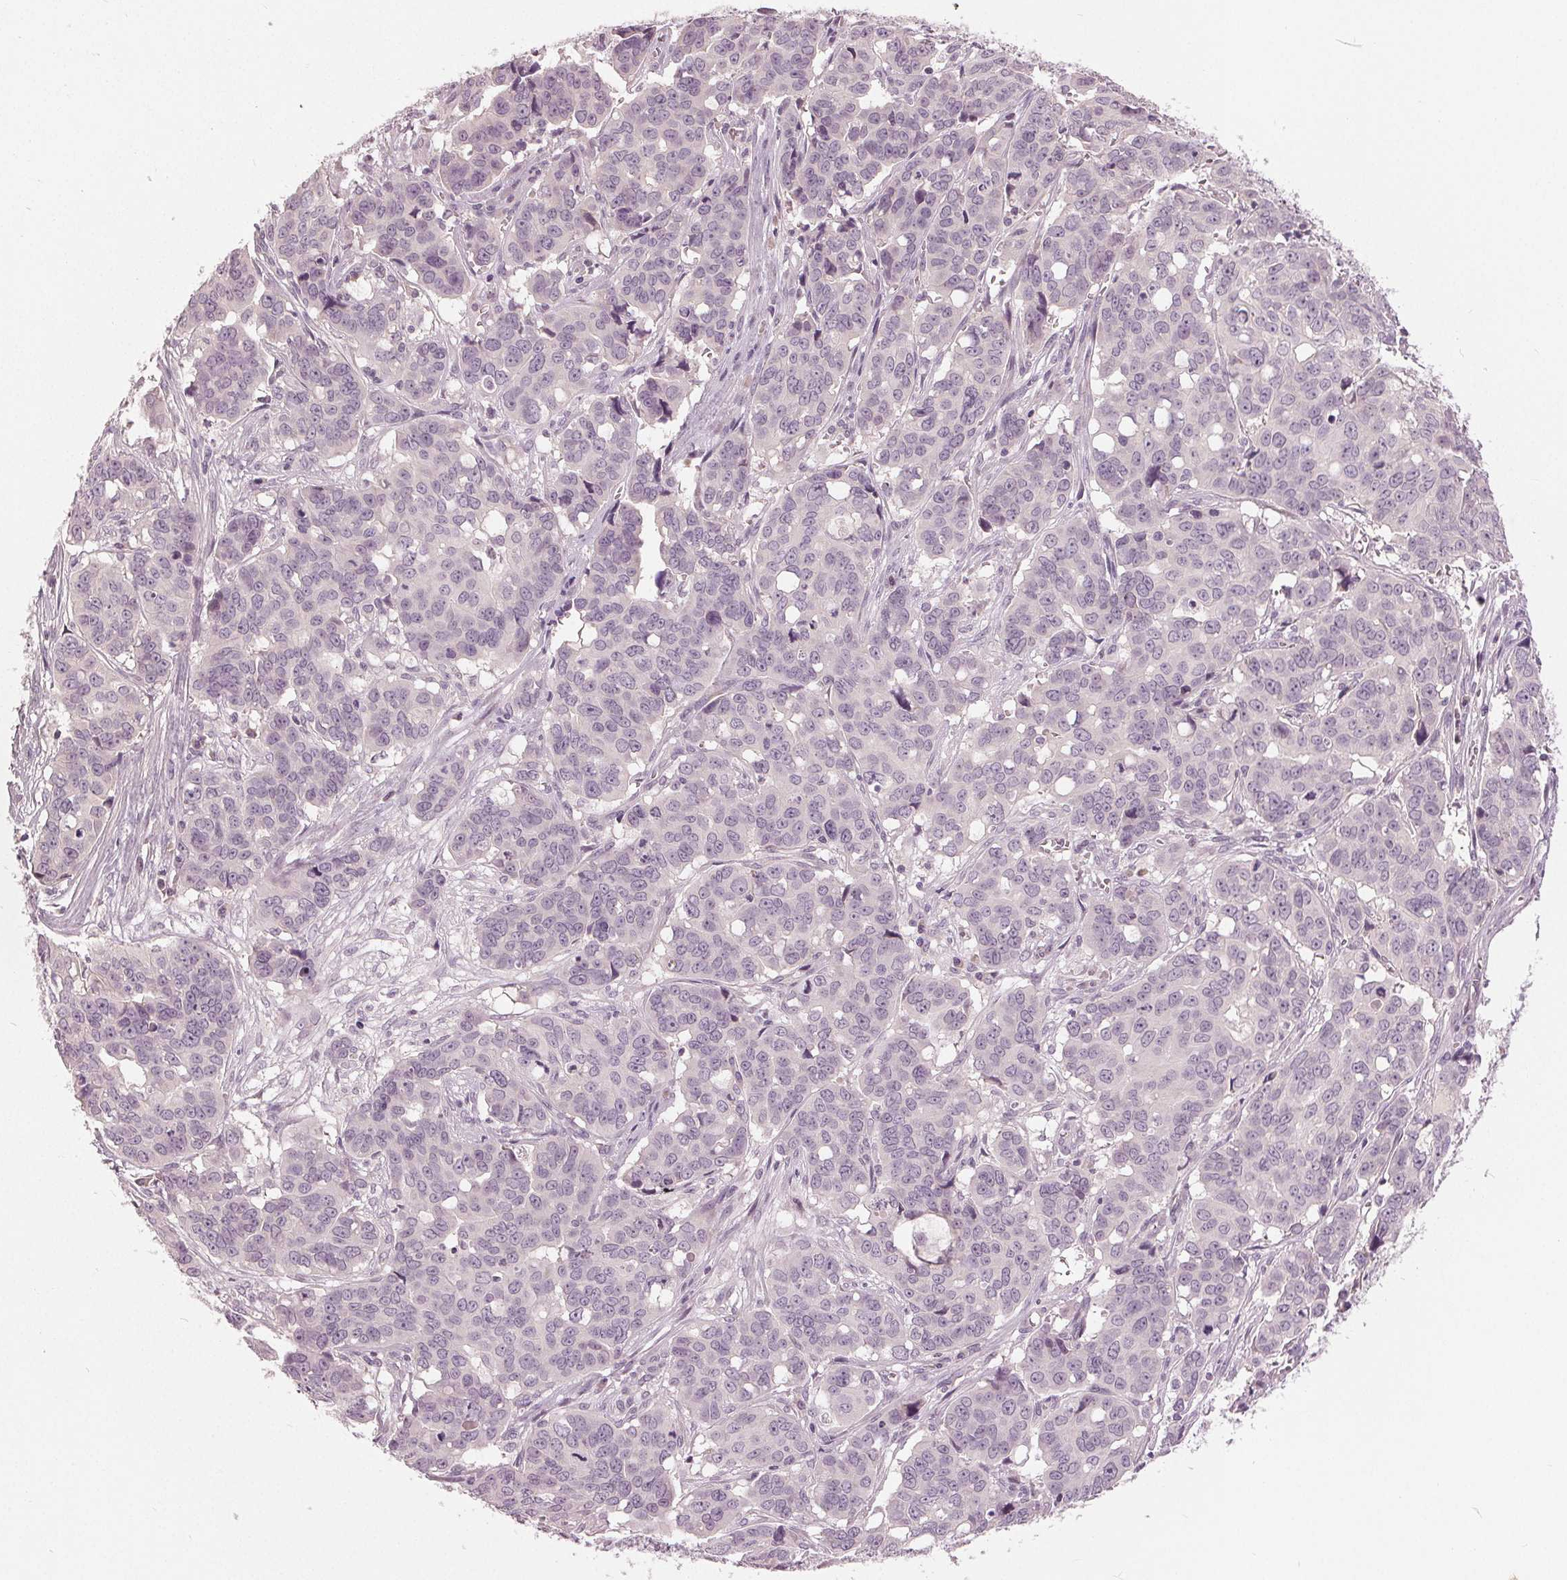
{"staining": {"intensity": "negative", "quantity": "none", "location": "none"}, "tissue": "ovarian cancer", "cell_type": "Tumor cells", "image_type": "cancer", "snomed": [{"axis": "morphology", "description": "Carcinoma, endometroid"}, {"axis": "topography", "description": "Ovary"}], "caption": "There is no significant staining in tumor cells of ovarian cancer (endometroid carcinoma).", "gene": "KLK13", "patient": {"sex": "female", "age": 78}}